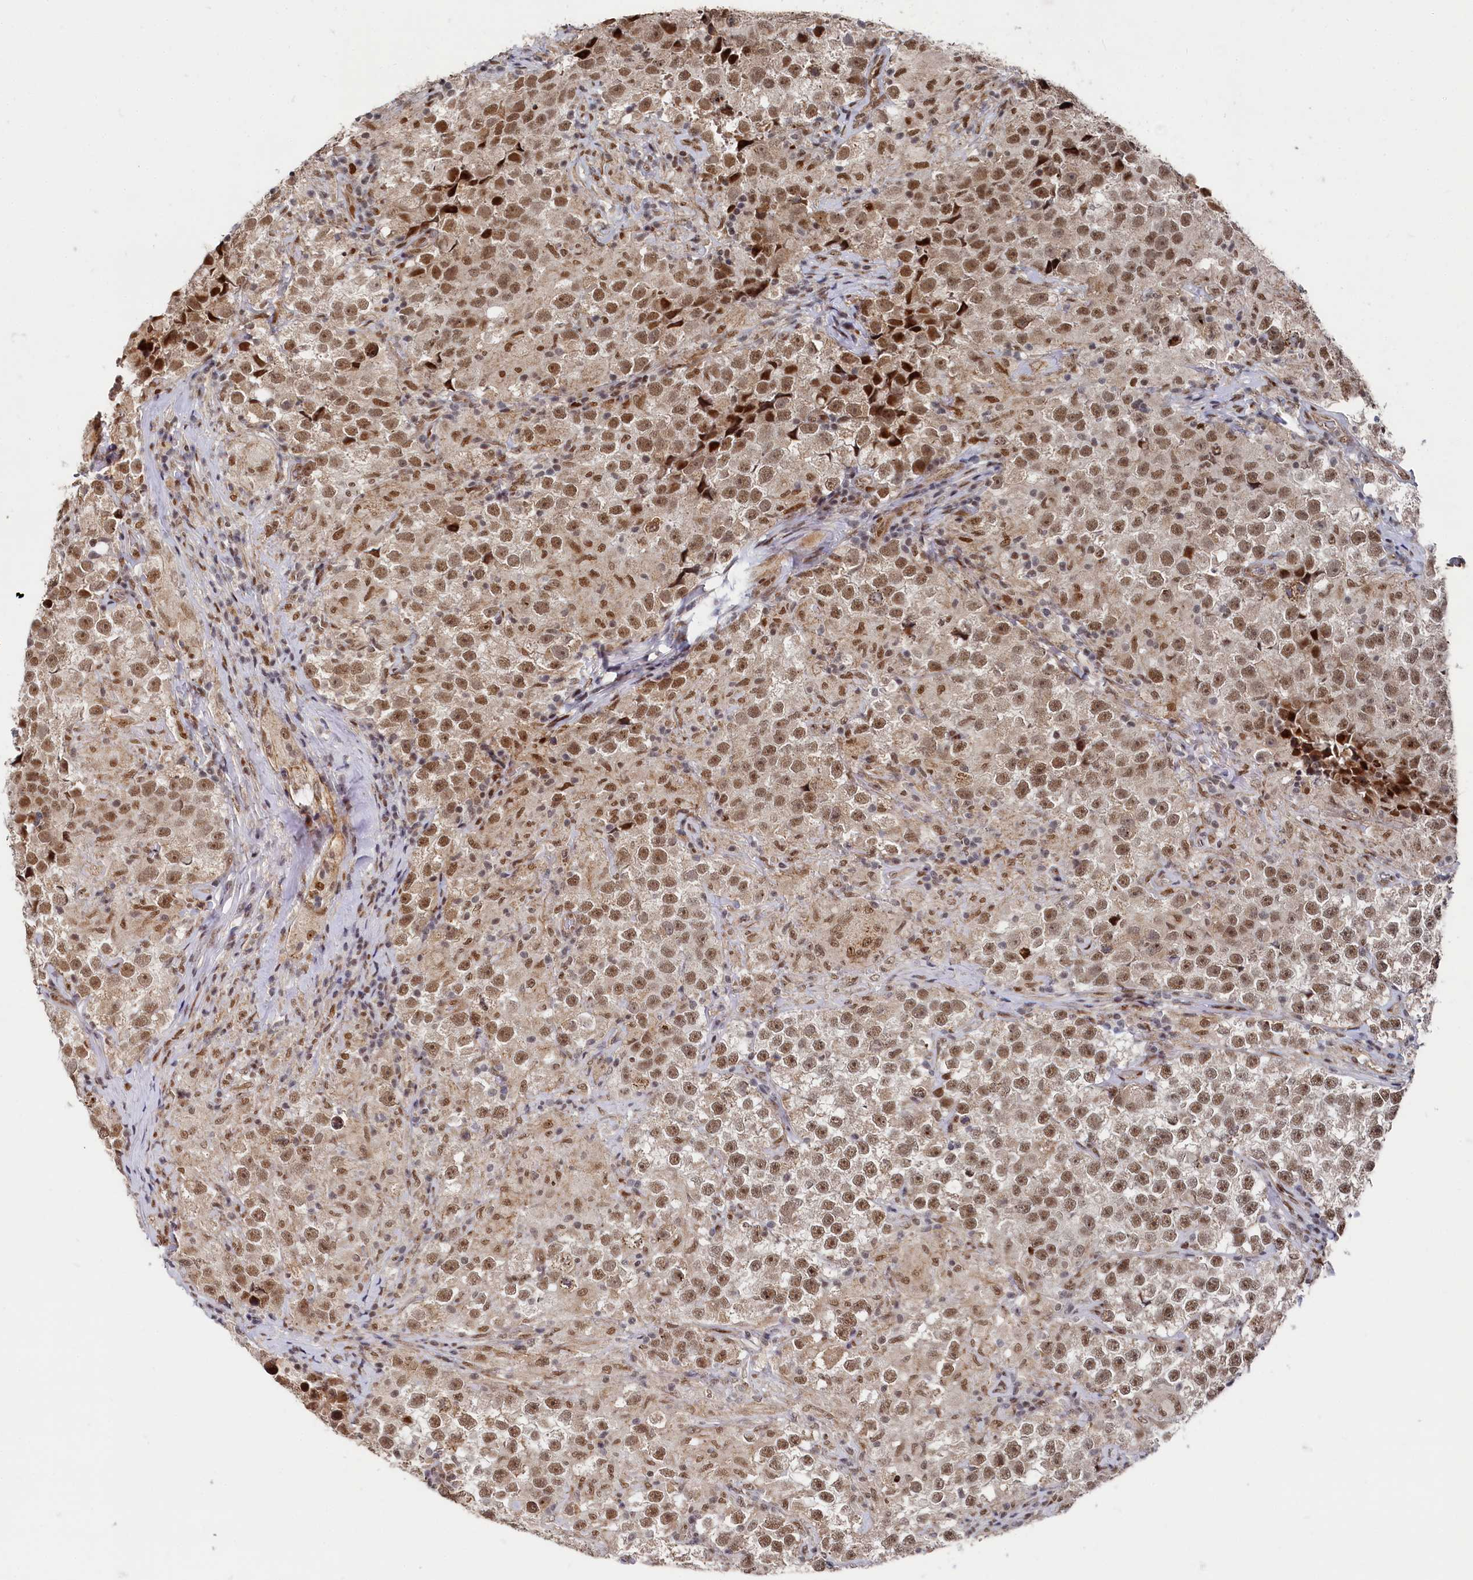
{"staining": {"intensity": "moderate", "quantity": ">75%", "location": "nuclear"}, "tissue": "testis cancer", "cell_type": "Tumor cells", "image_type": "cancer", "snomed": [{"axis": "morphology", "description": "Seminoma, NOS"}, {"axis": "topography", "description": "Testis"}], "caption": "Moderate nuclear positivity for a protein is identified in about >75% of tumor cells of testis cancer using immunohistochemistry.", "gene": "BUB3", "patient": {"sex": "male", "age": 46}}